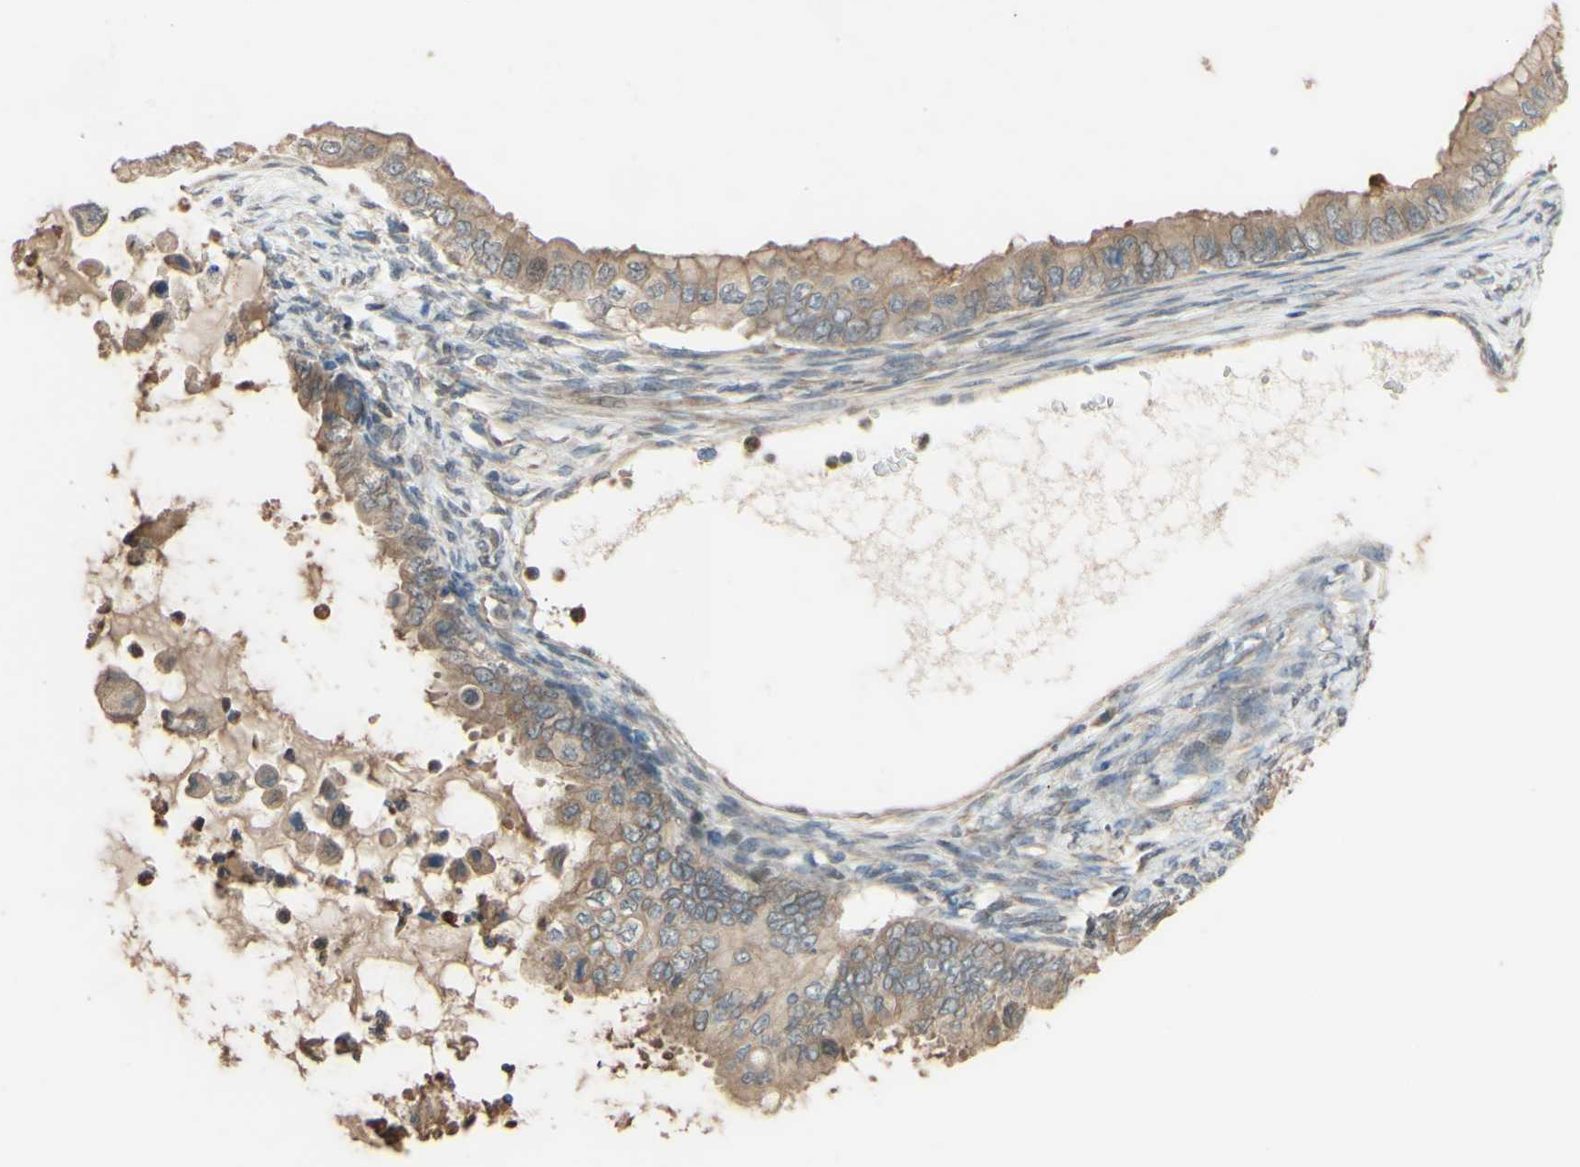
{"staining": {"intensity": "weak", "quantity": ">75%", "location": "cytoplasmic/membranous"}, "tissue": "ovarian cancer", "cell_type": "Tumor cells", "image_type": "cancer", "snomed": [{"axis": "morphology", "description": "Cystadenocarcinoma, mucinous, NOS"}, {"axis": "topography", "description": "Ovary"}], "caption": "There is low levels of weak cytoplasmic/membranous staining in tumor cells of mucinous cystadenocarcinoma (ovarian), as demonstrated by immunohistochemical staining (brown color).", "gene": "SMIM19", "patient": {"sex": "female", "age": 80}}